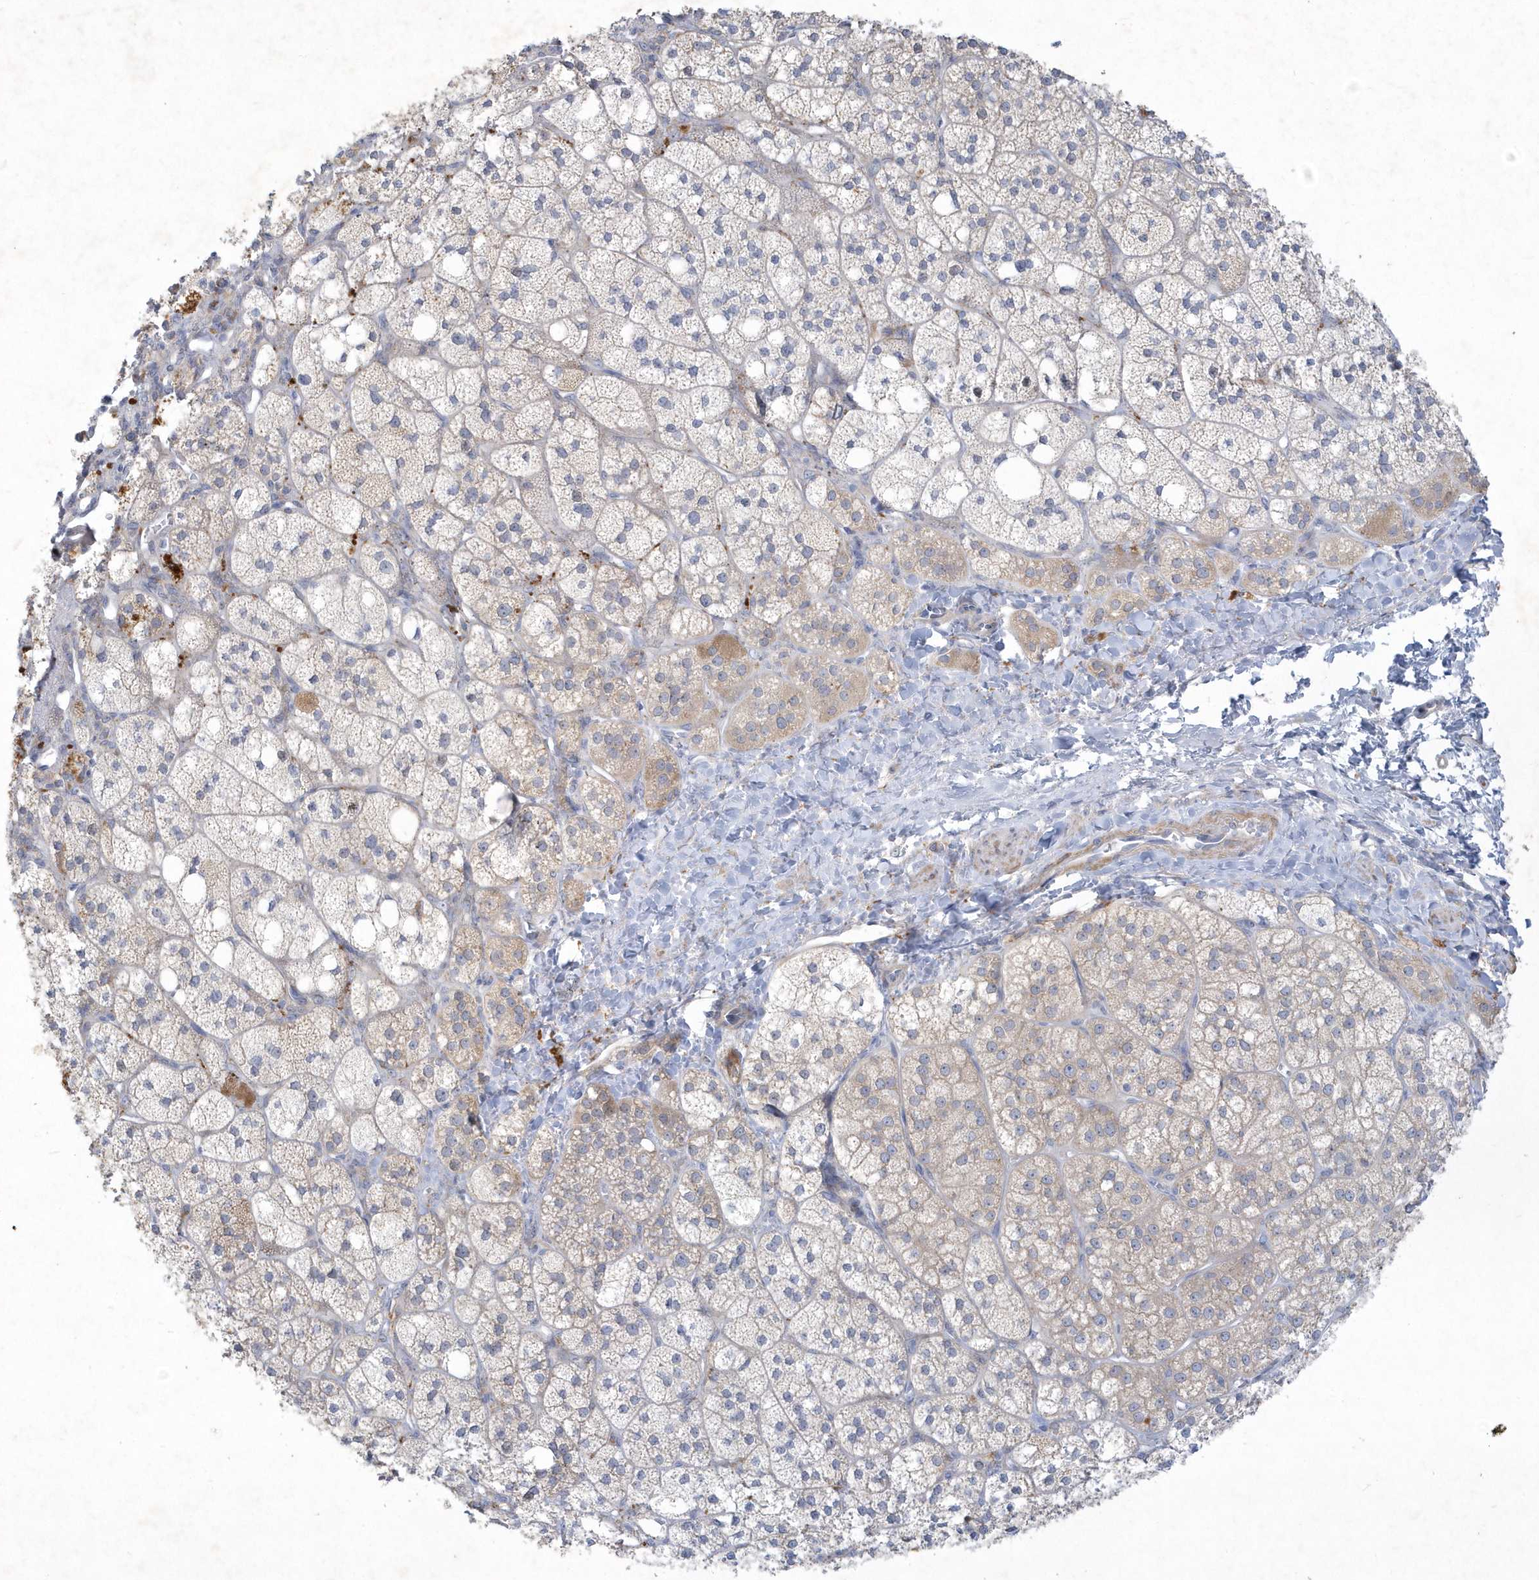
{"staining": {"intensity": "weak", "quantity": "<25%", "location": "cytoplasmic/membranous"}, "tissue": "adrenal gland", "cell_type": "Glandular cells", "image_type": "normal", "snomed": [{"axis": "morphology", "description": "Normal tissue, NOS"}, {"axis": "topography", "description": "Adrenal gland"}], "caption": "Immunohistochemistry photomicrograph of benign human adrenal gland stained for a protein (brown), which demonstrates no expression in glandular cells.", "gene": "LARS1", "patient": {"sex": "male", "age": 61}}